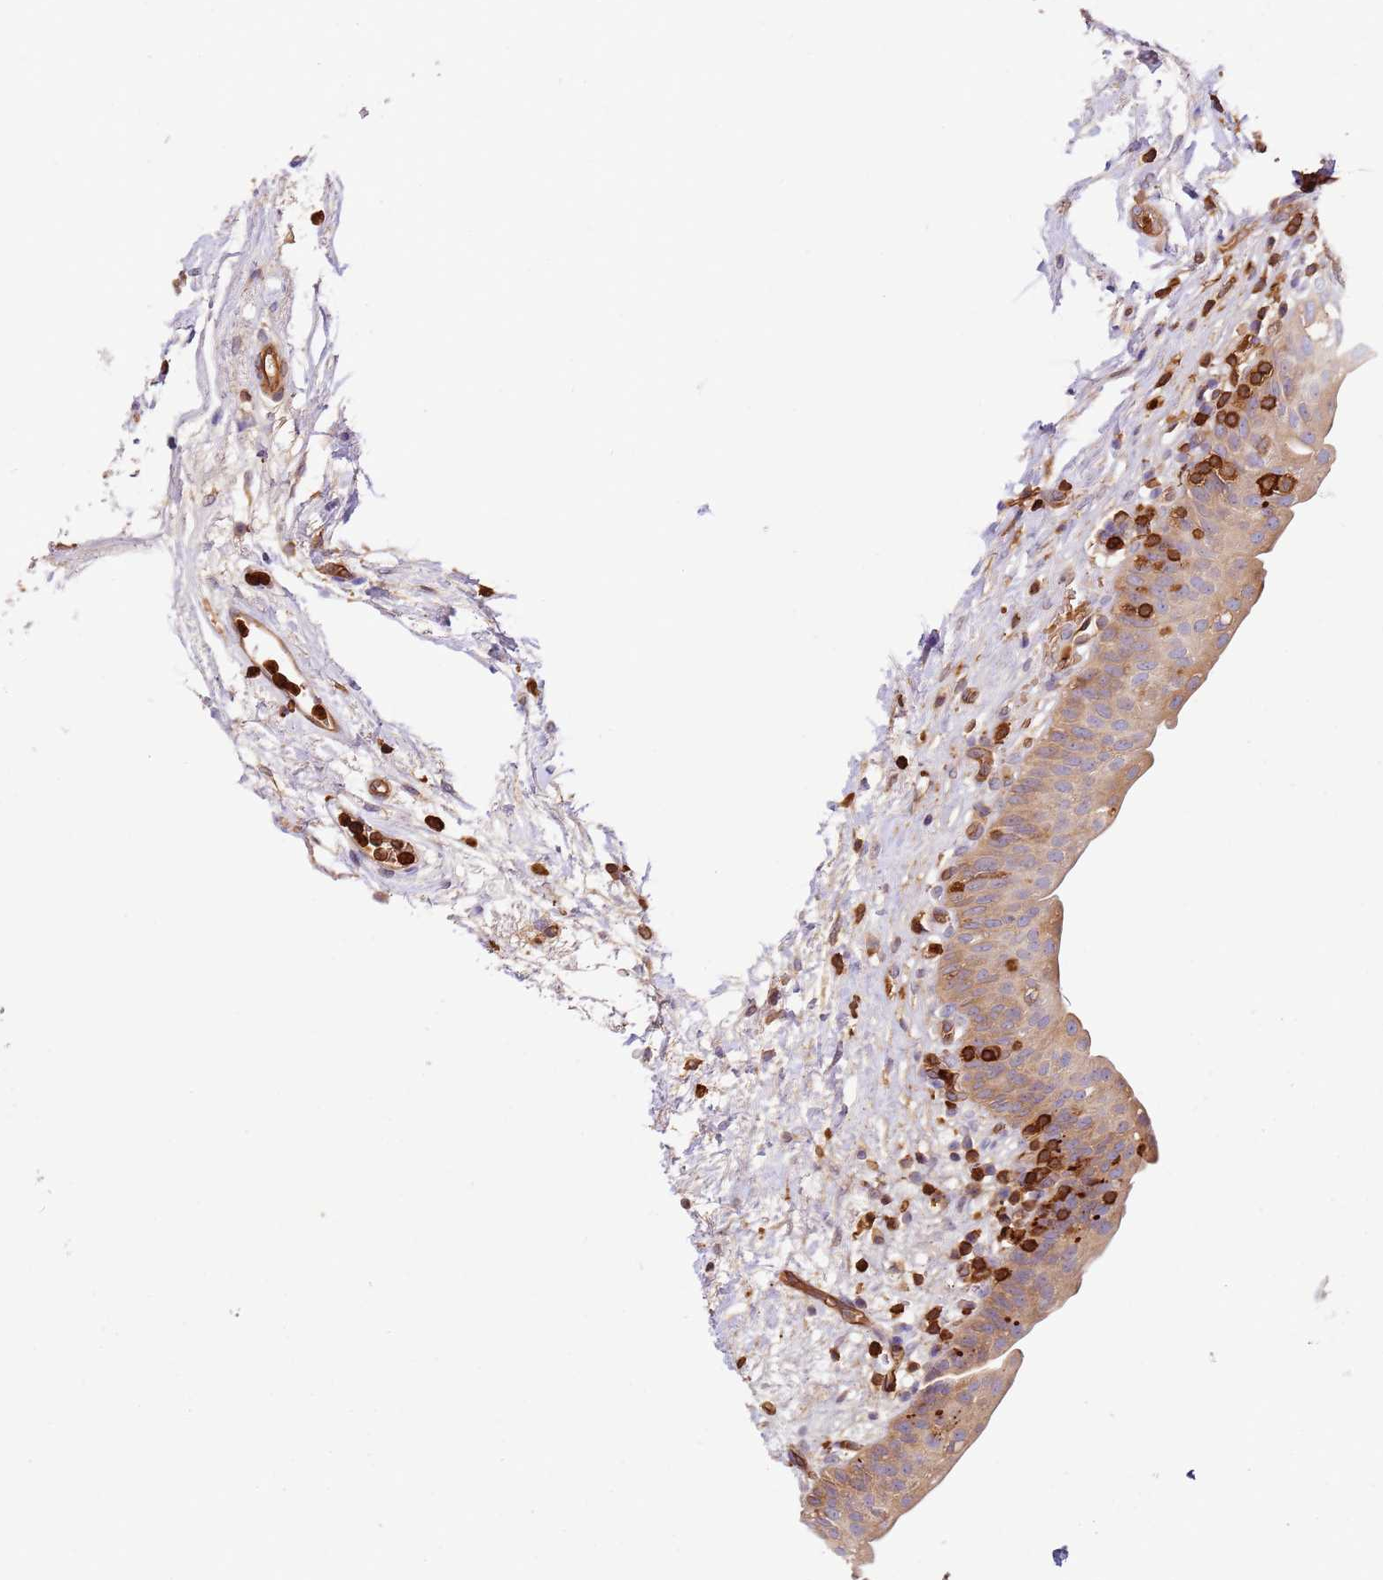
{"staining": {"intensity": "moderate", "quantity": ">75%", "location": "cytoplasmic/membranous"}, "tissue": "urinary bladder", "cell_type": "Urothelial cells", "image_type": "normal", "snomed": [{"axis": "morphology", "description": "Normal tissue, NOS"}, {"axis": "topography", "description": "Urinary bladder"}], "caption": "Urinary bladder stained with DAB (3,3'-diaminobenzidine) IHC shows medium levels of moderate cytoplasmic/membranous staining in approximately >75% of urothelial cells. (DAB (3,3'-diaminobenzidine) = brown stain, brightfield microscopy at high magnification).", "gene": "OR6P1", "patient": {"sex": "male", "age": 83}}